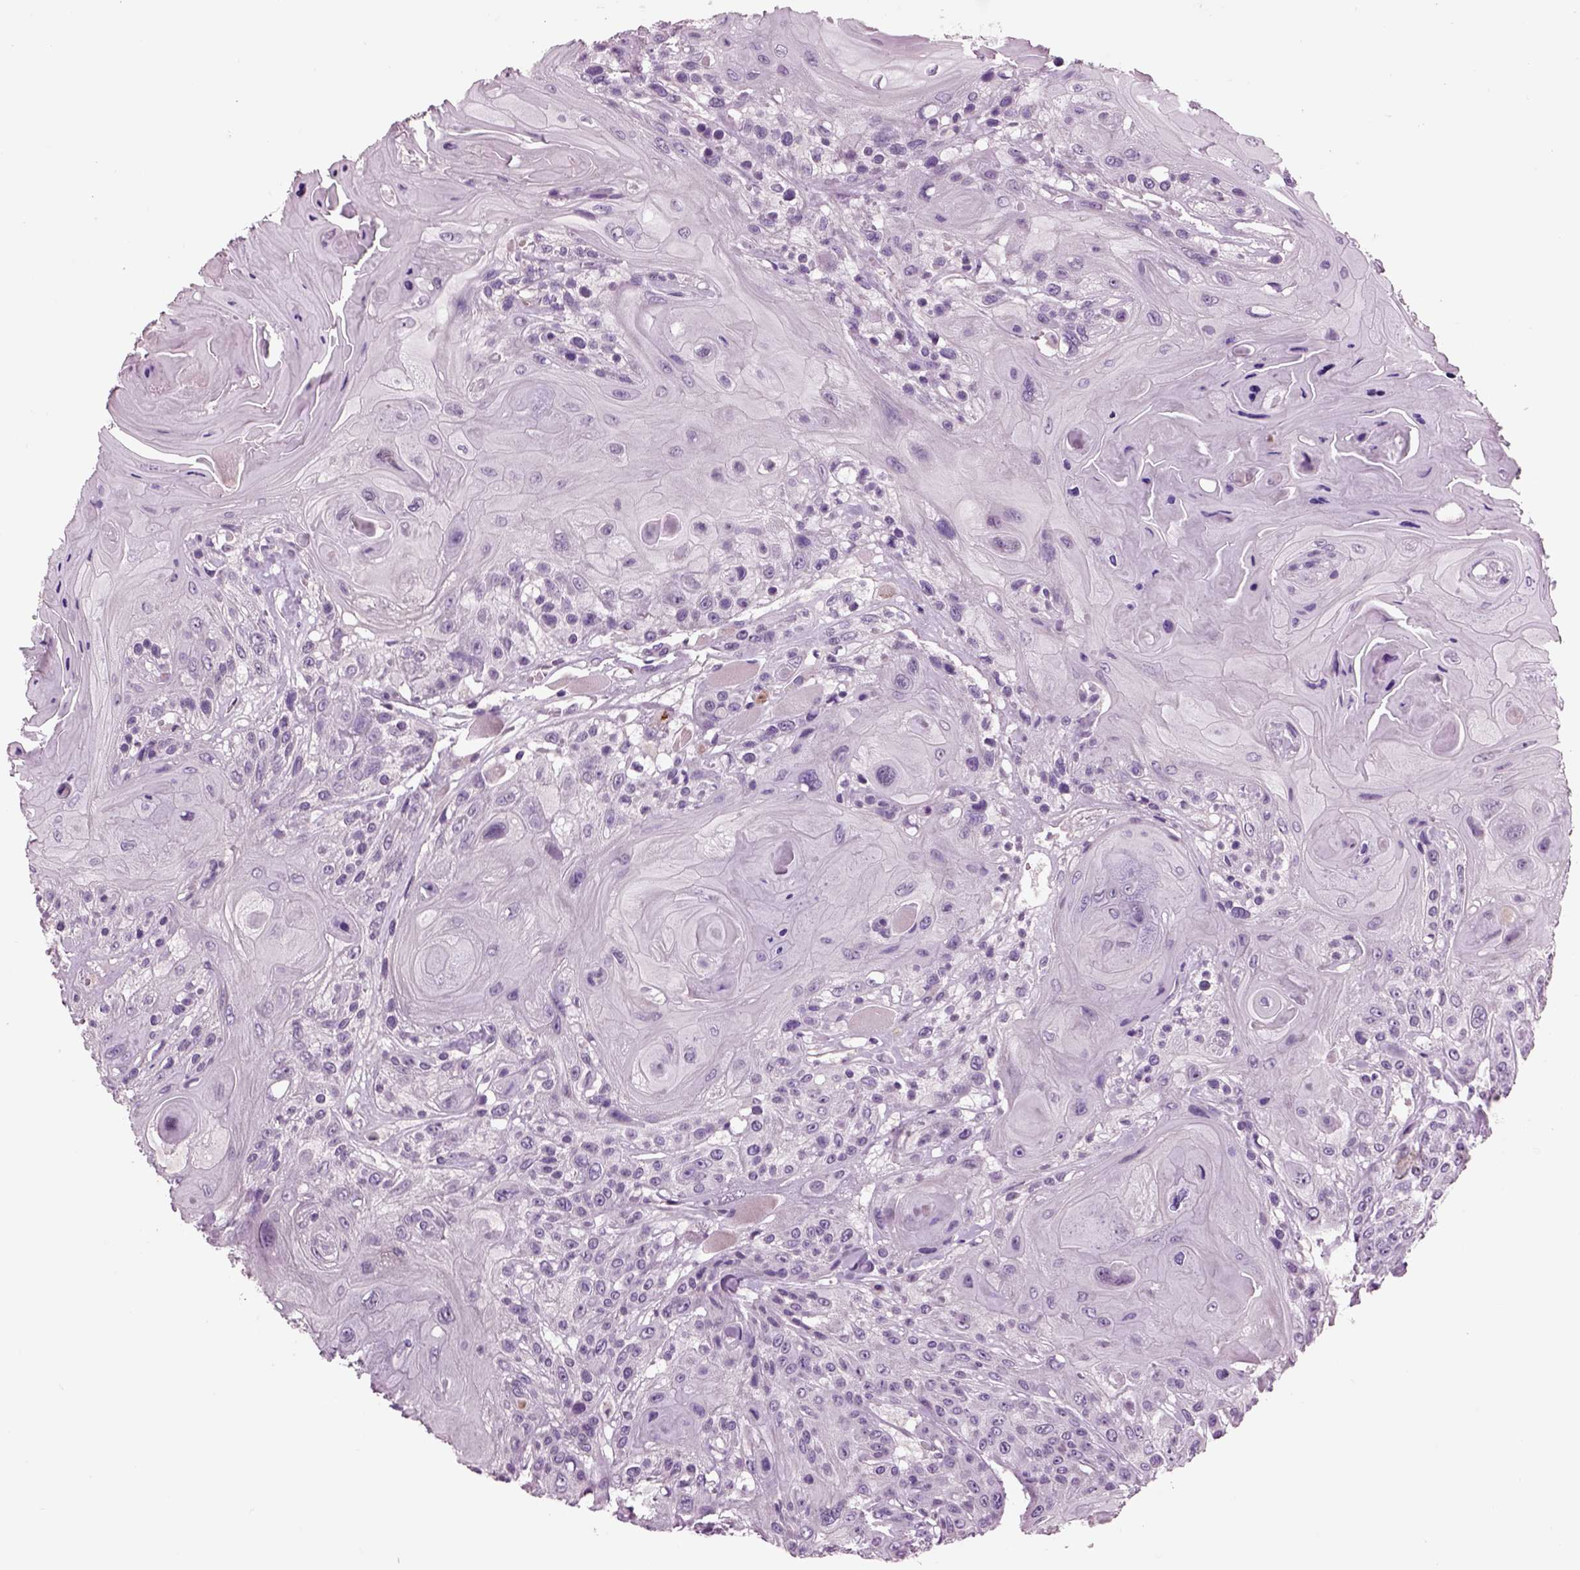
{"staining": {"intensity": "negative", "quantity": "none", "location": "none"}, "tissue": "head and neck cancer", "cell_type": "Tumor cells", "image_type": "cancer", "snomed": [{"axis": "morphology", "description": "Squamous cell carcinoma, NOS"}, {"axis": "topography", "description": "Head-Neck"}], "caption": "Protein analysis of squamous cell carcinoma (head and neck) reveals no significant expression in tumor cells. Nuclei are stained in blue.", "gene": "CHGB", "patient": {"sex": "female", "age": 59}}